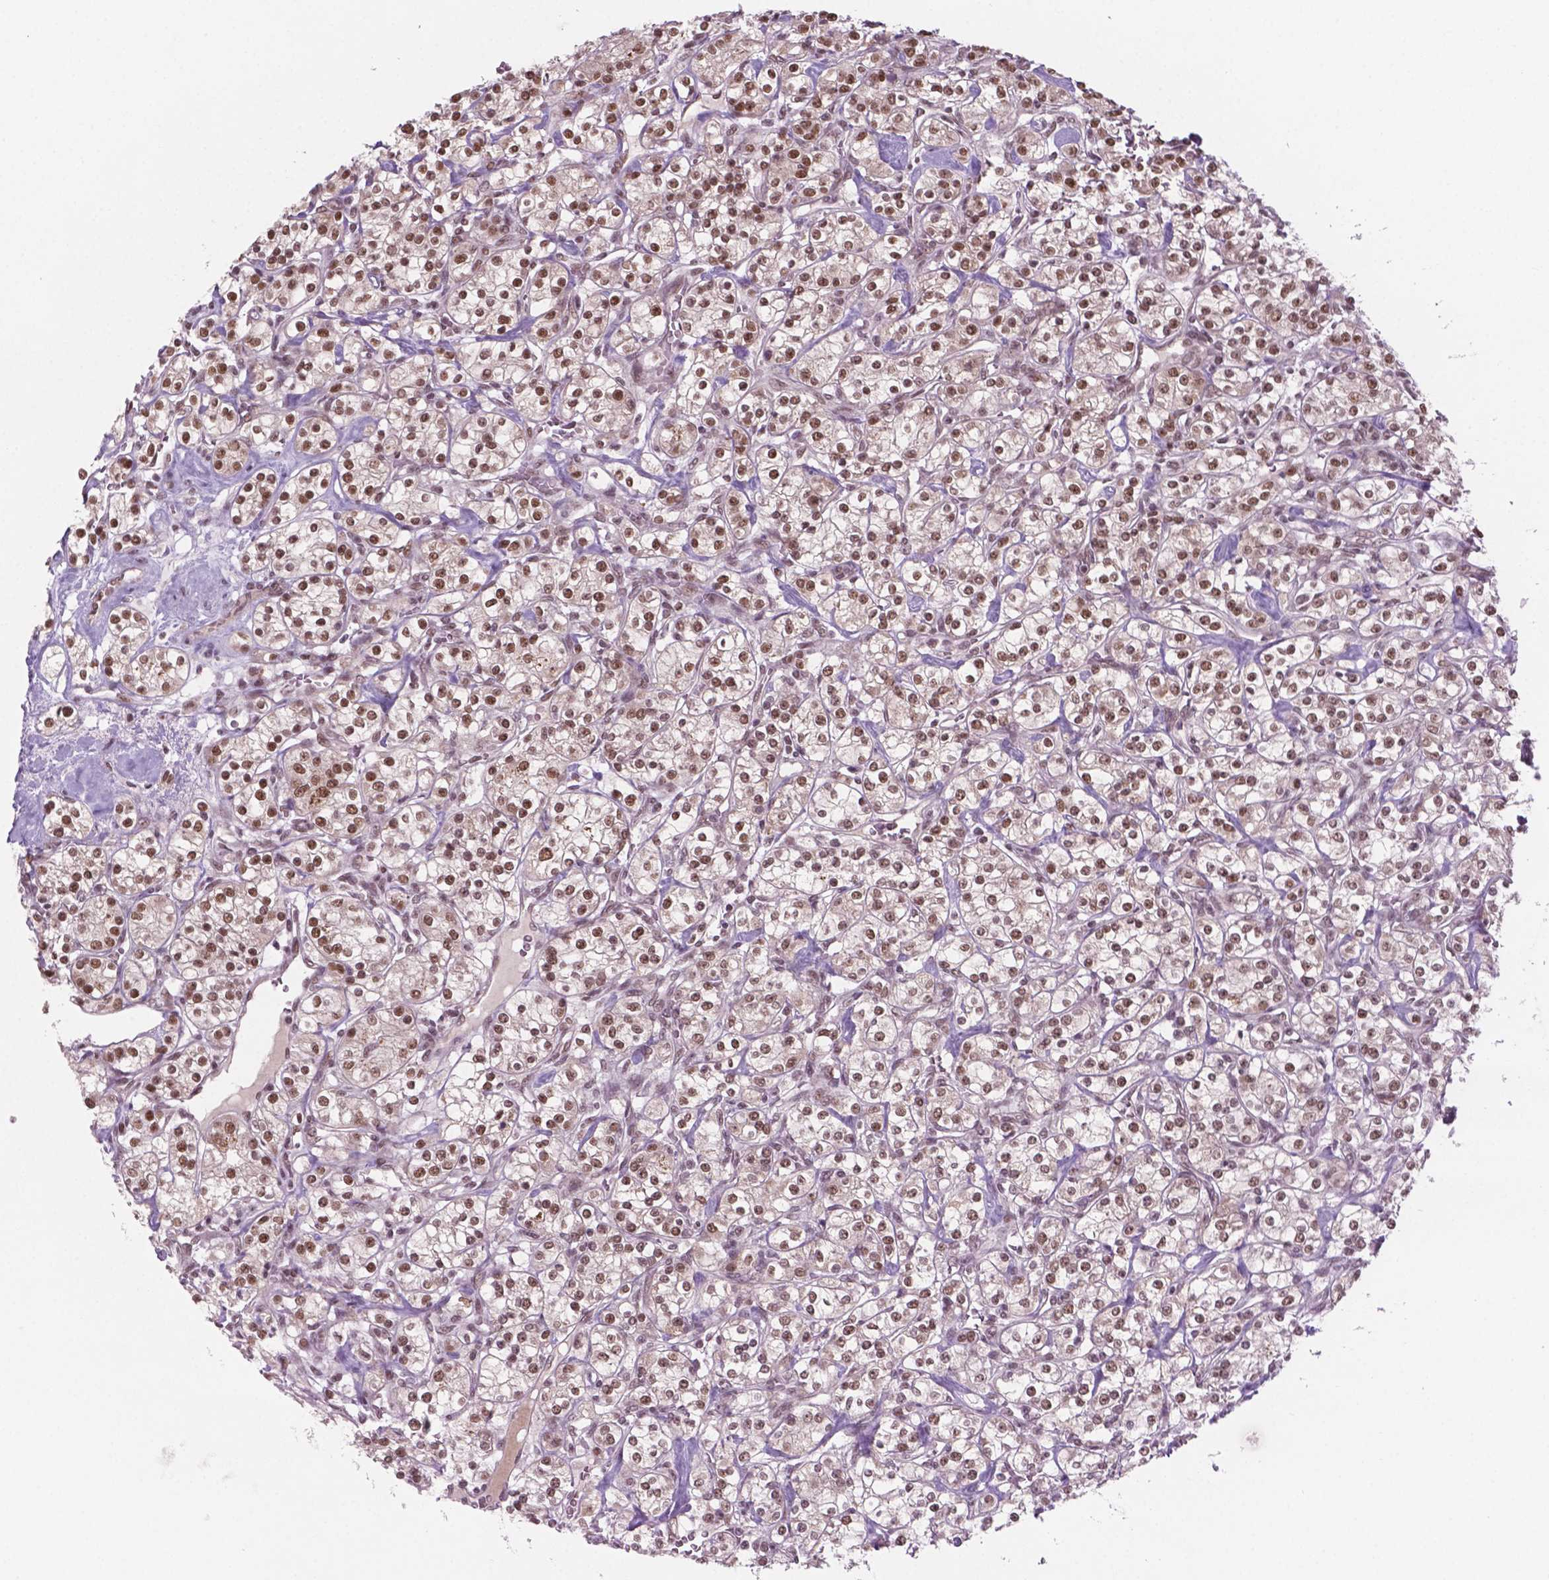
{"staining": {"intensity": "negative", "quantity": "none", "location": "none"}, "tissue": "renal cancer", "cell_type": "Tumor cells", "image_type": "cancer", "snomed": [{"axis": "morphology", "description": "Adenocarcinoma, NOS"}, {"axis": "topography", "description": "Kidney"}], "caption": "This is an immunohistochemistry (IHC) photomicrograph of renal cancer. There is no positivity in tumor cells.", "gene": "PHAX", "patient": {"sex": "male", "age": 77}}